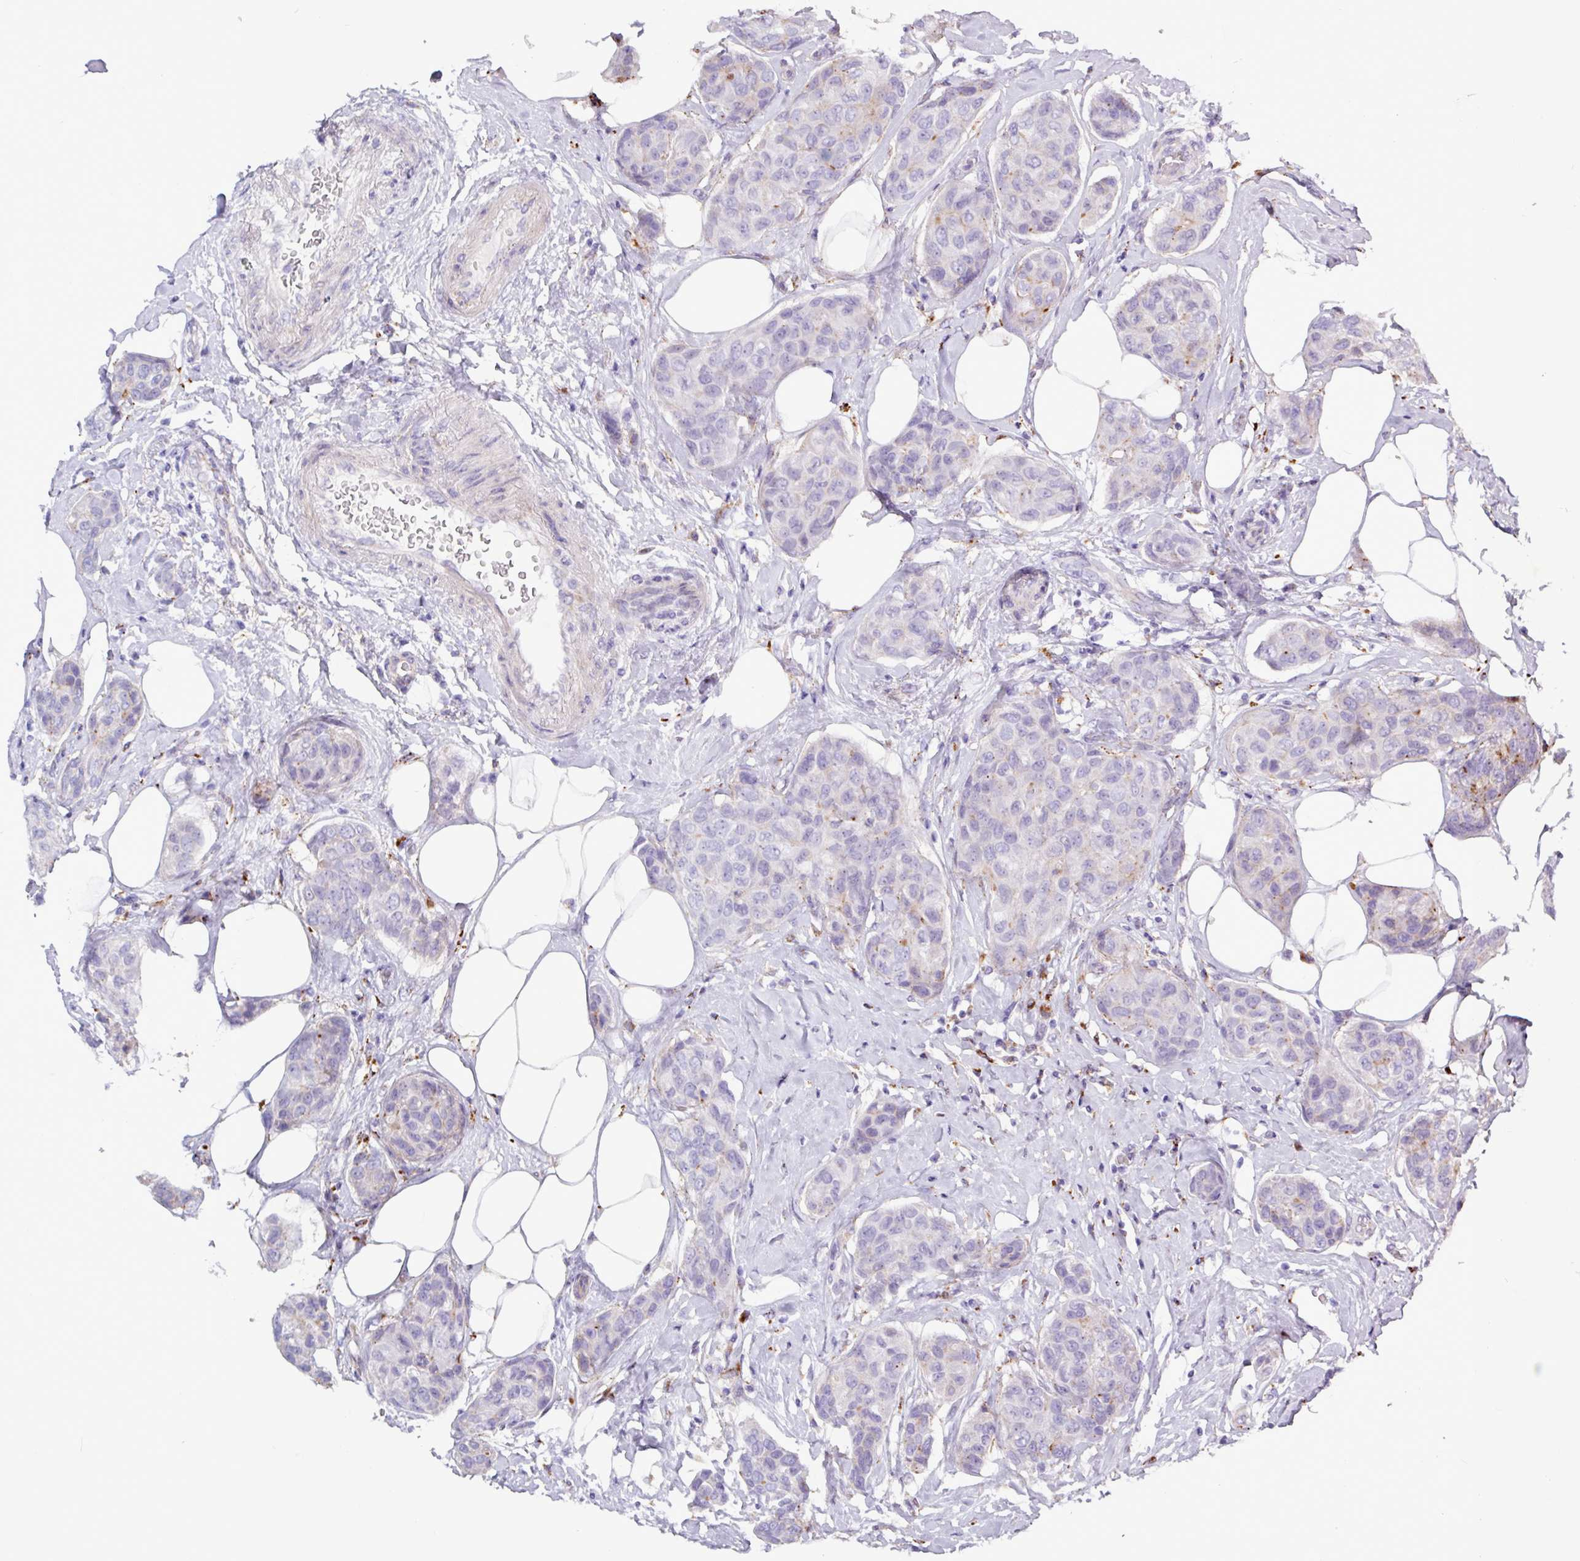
{"staining": {"intensity": "negative", "quantity": "none", "location": "none"}, "tissue": "breast cancer", "cell_type": "Tumor cells", "image_type": "cancer", "snomed": [{"axis": "morphology", "description": "Duct carcinoma"}, {"axis": "topography", "description": "Breast"}, {"axis": "topography", "description": "Lymph node"}], "caption": "Immunohistochemistry (IHC) image of human invasive ductal carcinoma (breast) stained for a protein (brown), which demonstrates no expression in tumor cells. The staining is performed using DAB (3,3'-diaminobenzidine) brown chromogen with nuclei counter-stained in using hematoxylin.", "gene": "AMIGO2", "patient": {"sex": "female", "age": 80}}